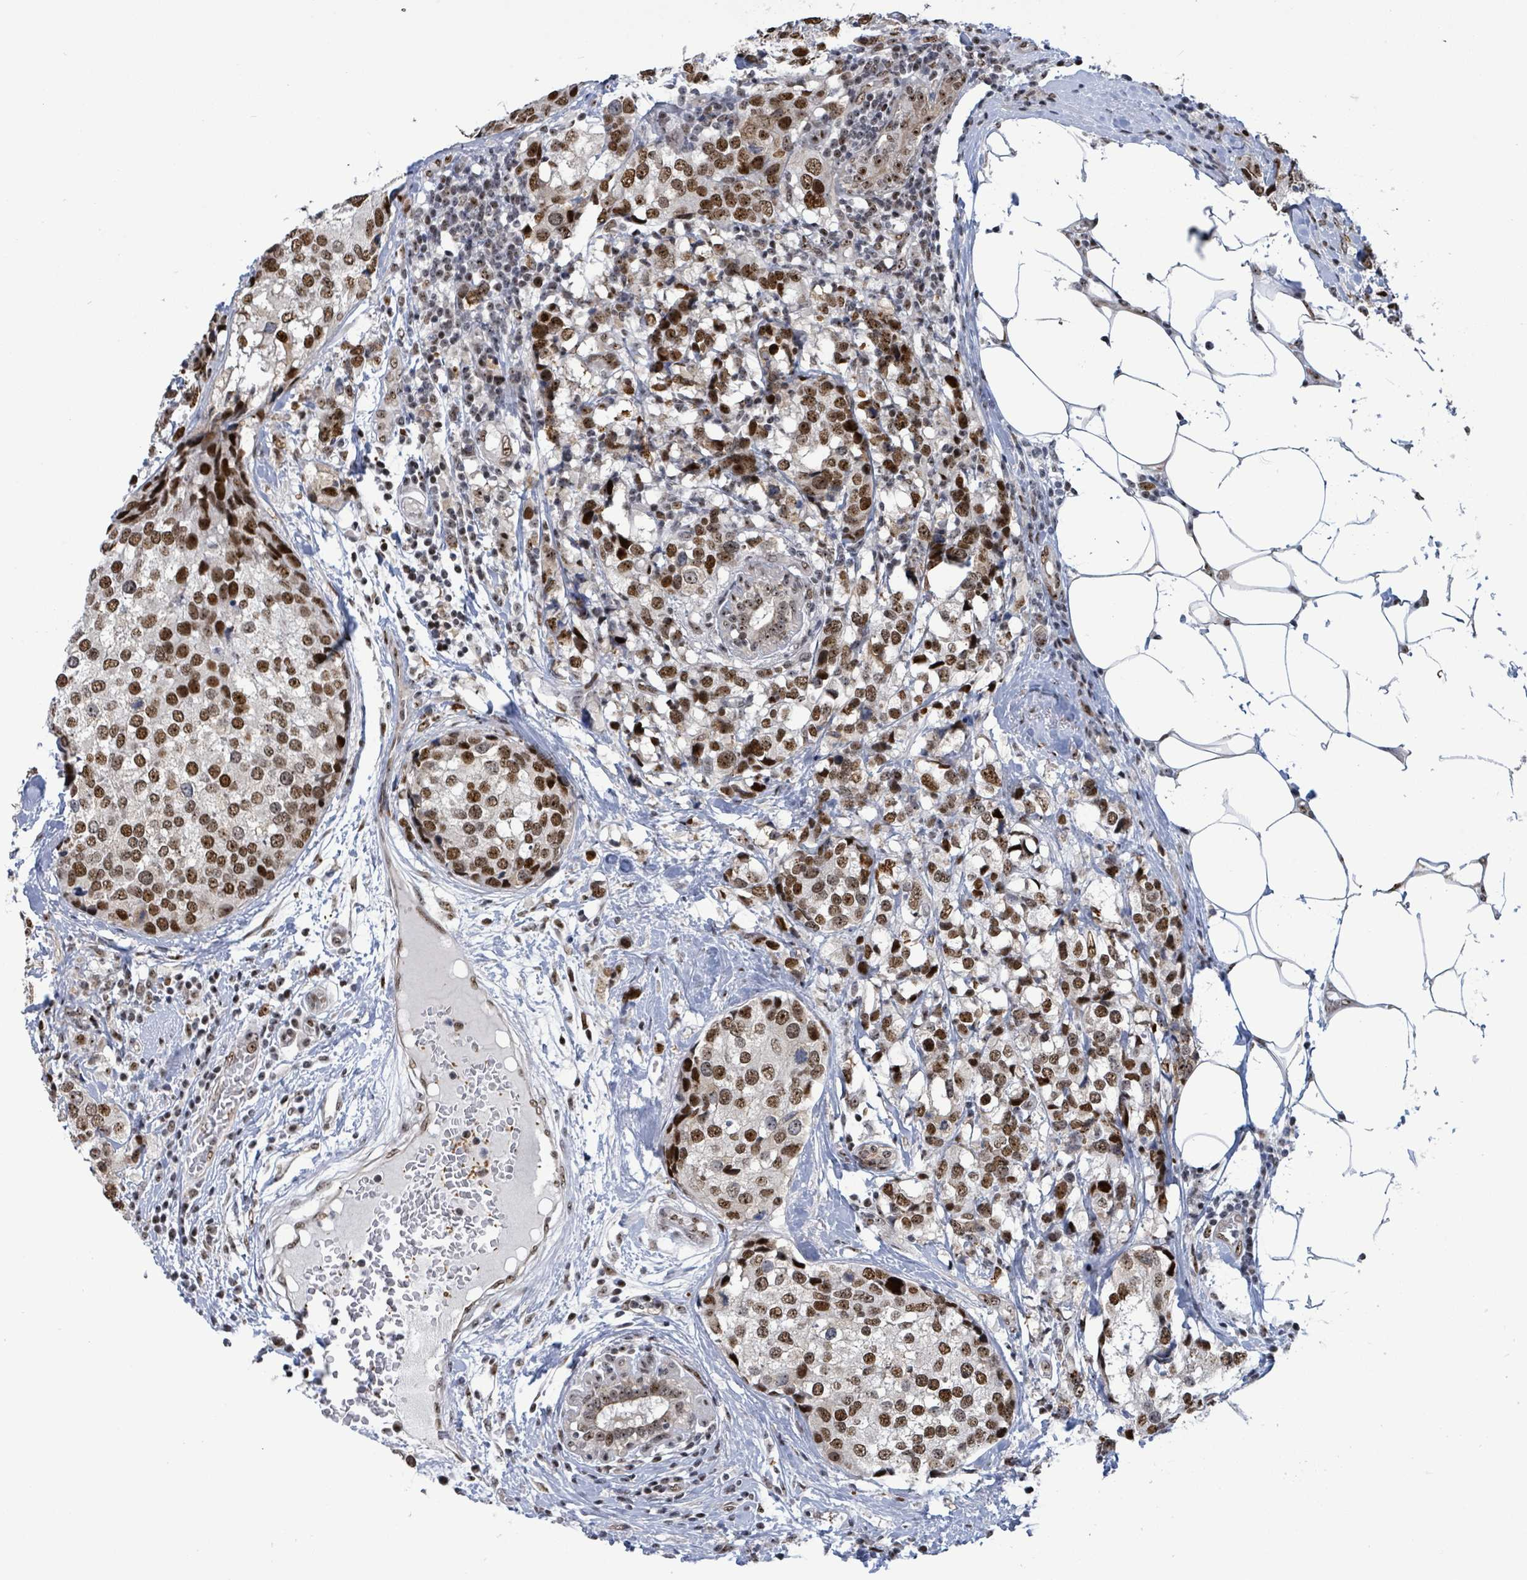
{"staining": {"intensity": "strong", "quantity": ">75%", "location": "nuclear"}, "tissue": "breast cancer", "cell_type": "Tumor cells", "image_type": "cancer", "snomed": [{"axis": "morphology", "description": "Lobular carcinoma"}, {"axis": "topography", "description": "Breast"}], "caption": "Protein staining by immunohistochemistry (IHC) reveals strong nuclear expression in approximately >75% of tumor cells in breast cancer (lobular carcinoma).", "gene": "RRN3", "patient": {"sex": "female", "age": 59}}